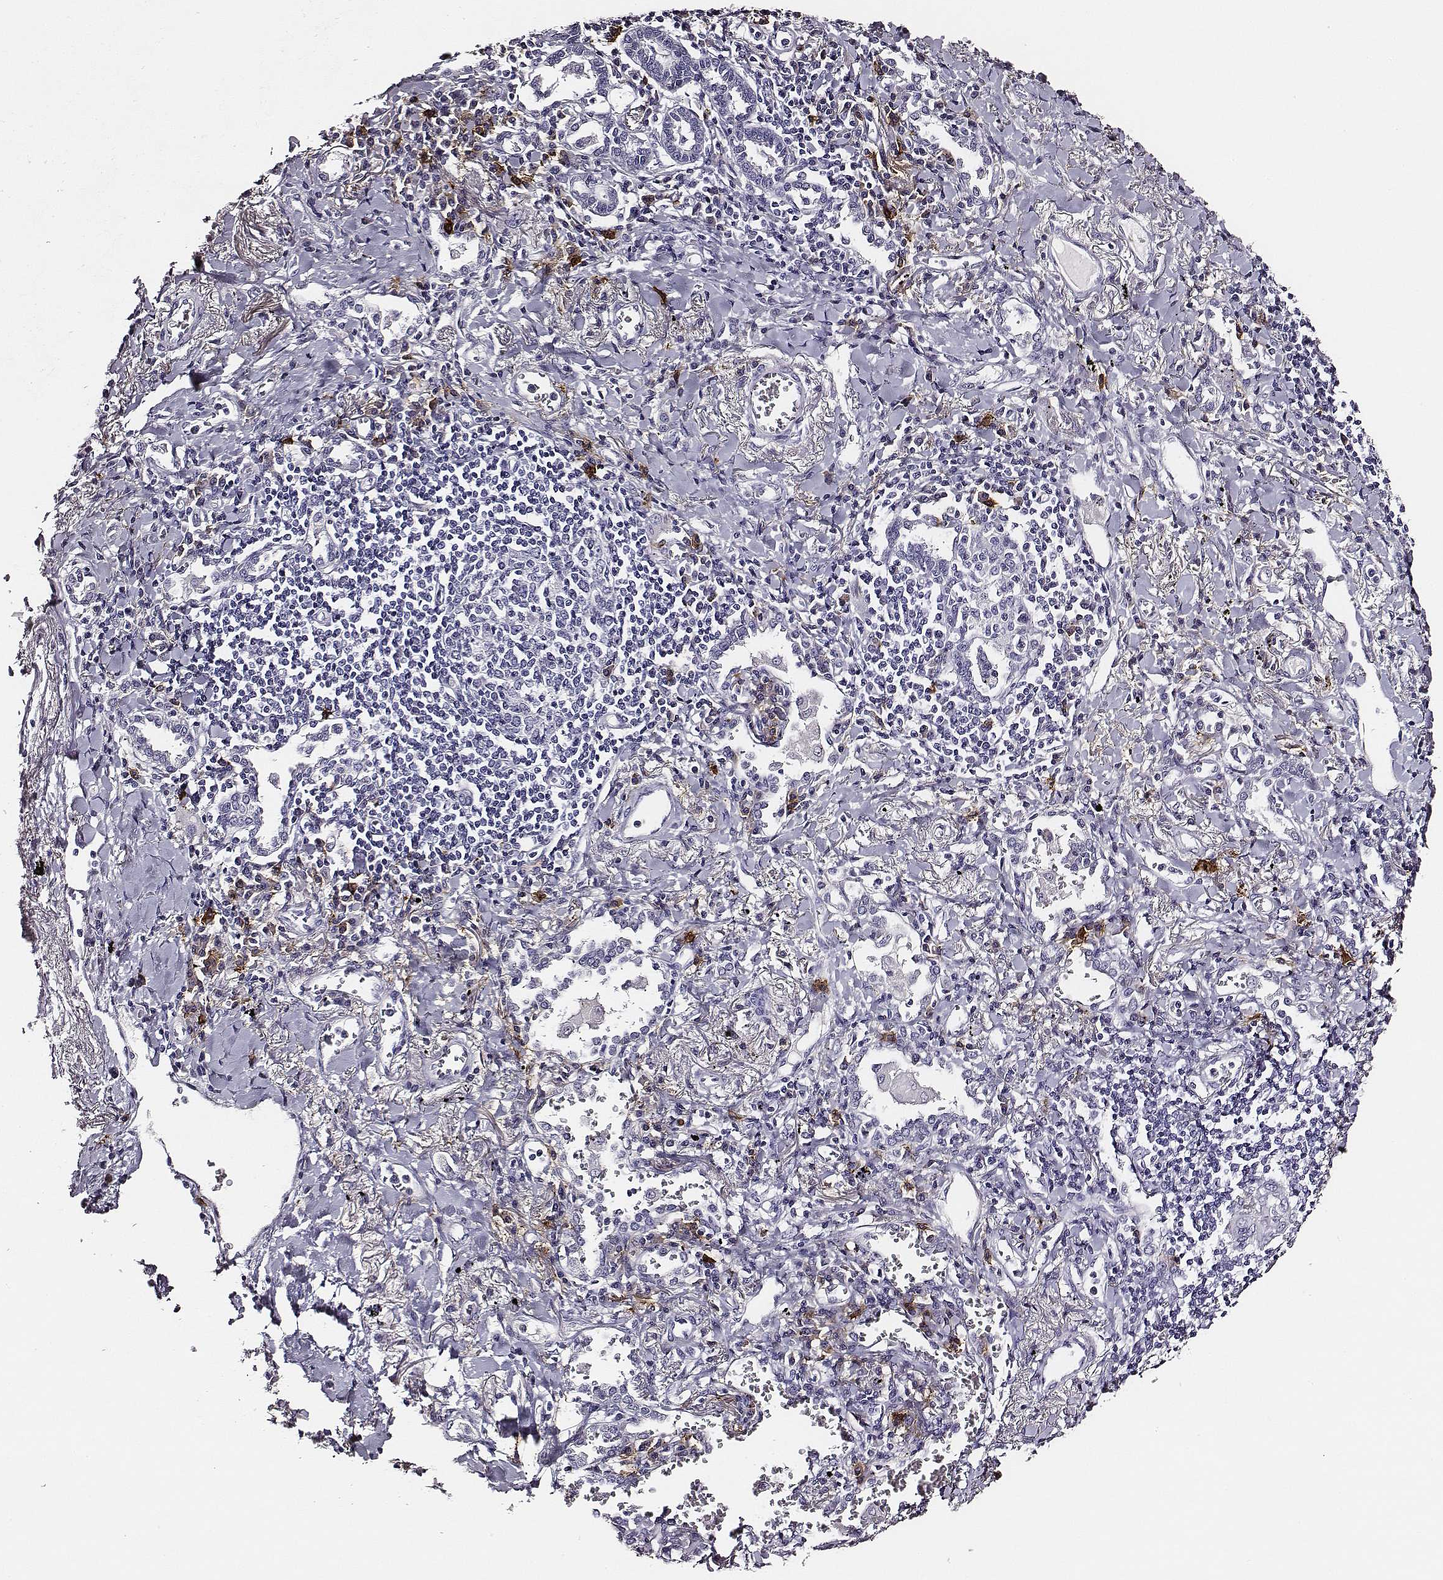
{"staining": {"intensity": "negative", "quantity": "none", "location": "none"}, "tissue": "lung cancer", "cell_type": "Tumor cells", "image_type": "cancer", "snomed": [{"axis": "morphology", "description": "Squamous cell carcinoma, NOS"}, {"axis": "topography", "description": "Lung"}], "caption": "The immunohistochemistry (IHC) photomicrograph has no significant positivity in tumor cells of lung cancer (squamous cell carcinoma) tissue.", "gene": "DPEP1", "patient": {"sex": "male", "age": 82}}